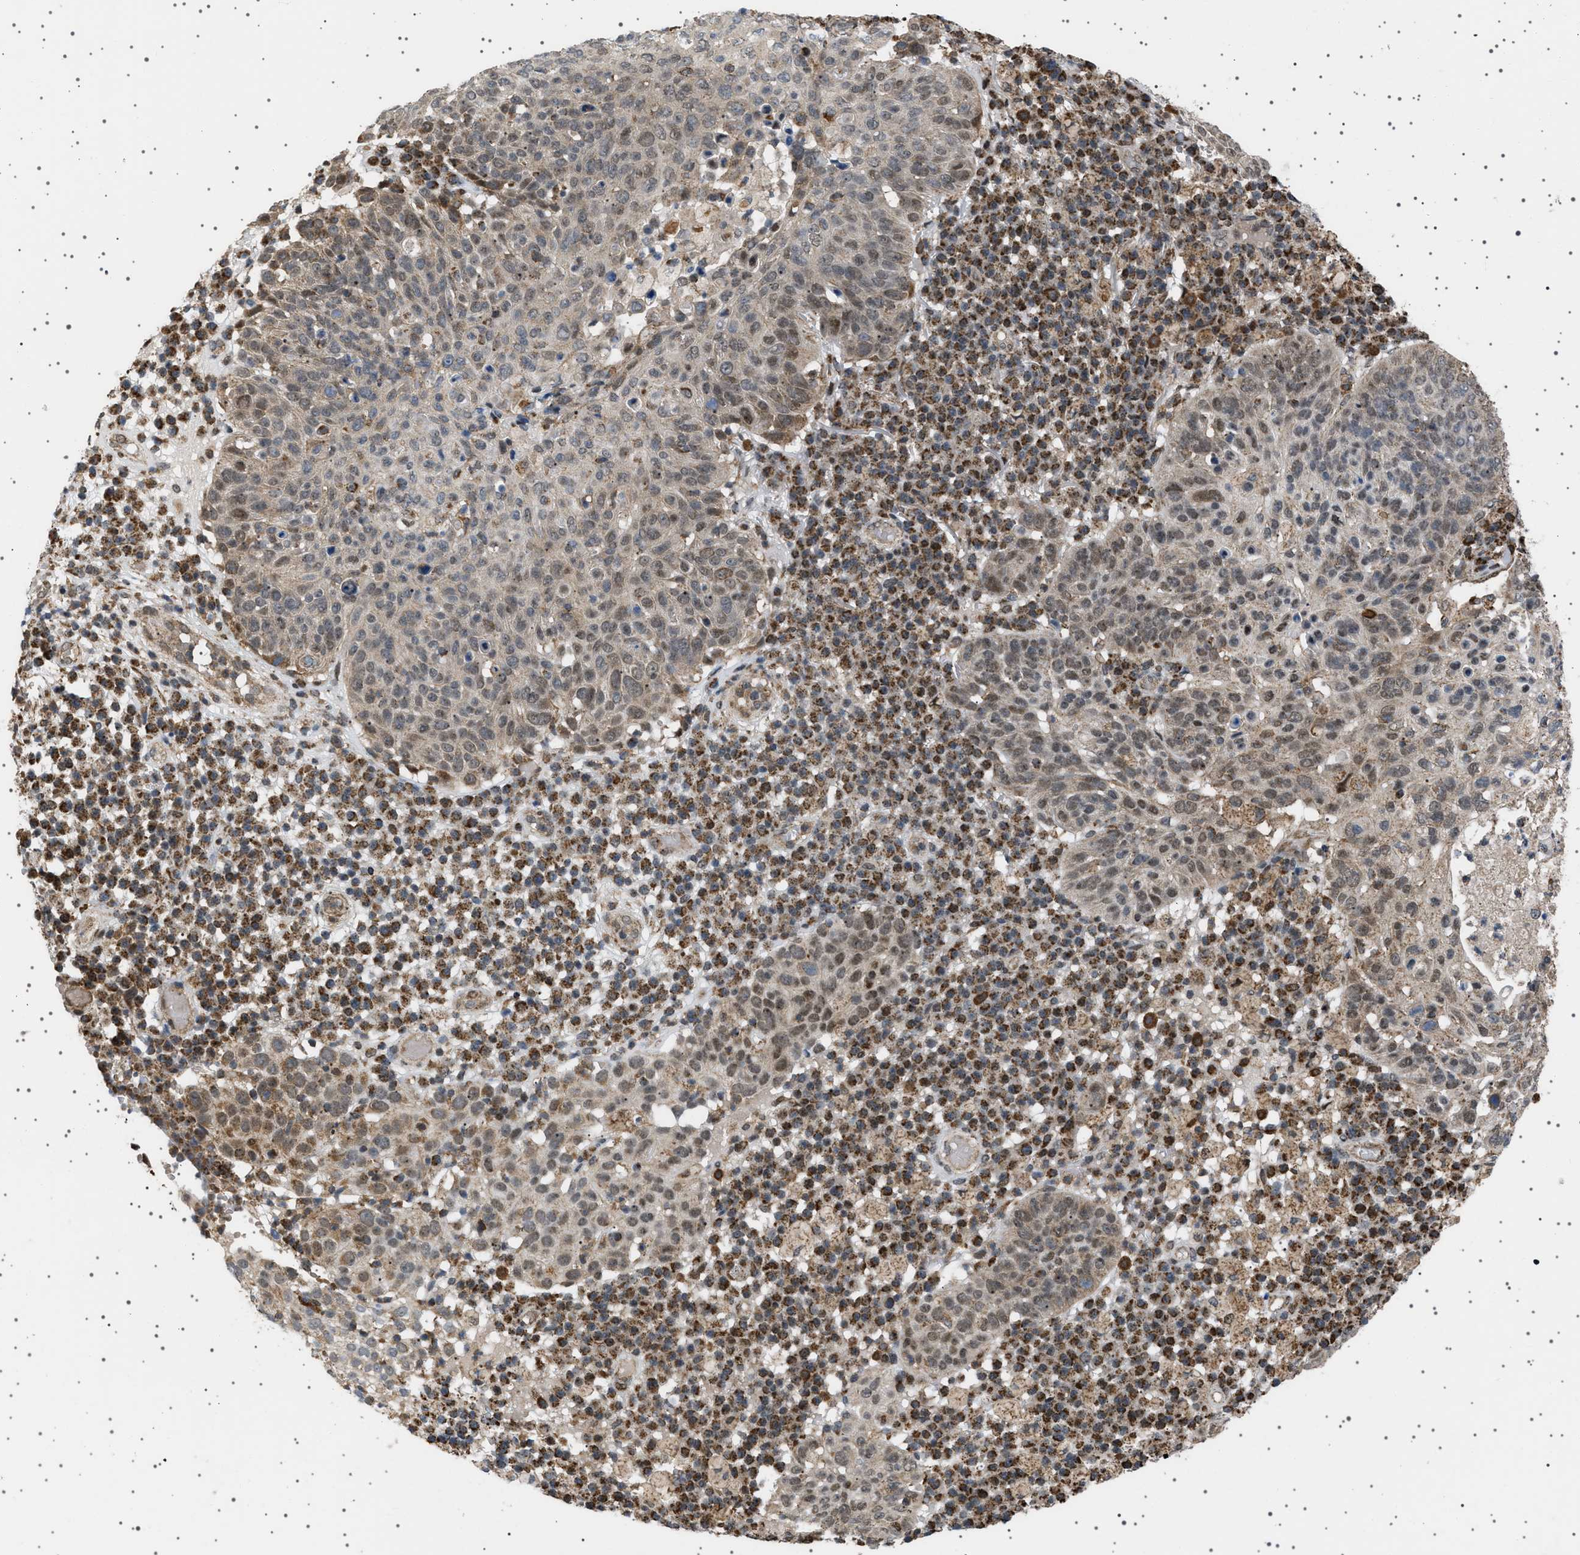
{"staining": {"intensity": "weak", "quantity": "25%-75%", "location": "cytoplasmic/membranous,nuclear"}, "tissue": "skin cancer", "cell_type": "Tumor cells", "image_type": "cancer", "snomed": [{"axis": "morphology", "description": "Squamous cell carcinoma in situ, NOS"}, {"axis": "morphology", "description": "Squamous cell carcinoma, NOS"}, {"axis": "topography", "description": "Skin"}], "caption": "A histopathology image of skin cancer (squamous cell carcinoma in situ) stained for a protein shows weak cytoplasmic/membranous and nuclear brown staining in tumor cells. (IHC, brightfield microscopy, high magnification).", "gene": "MELK", "patient": {"sex": "male", "age": 93}}